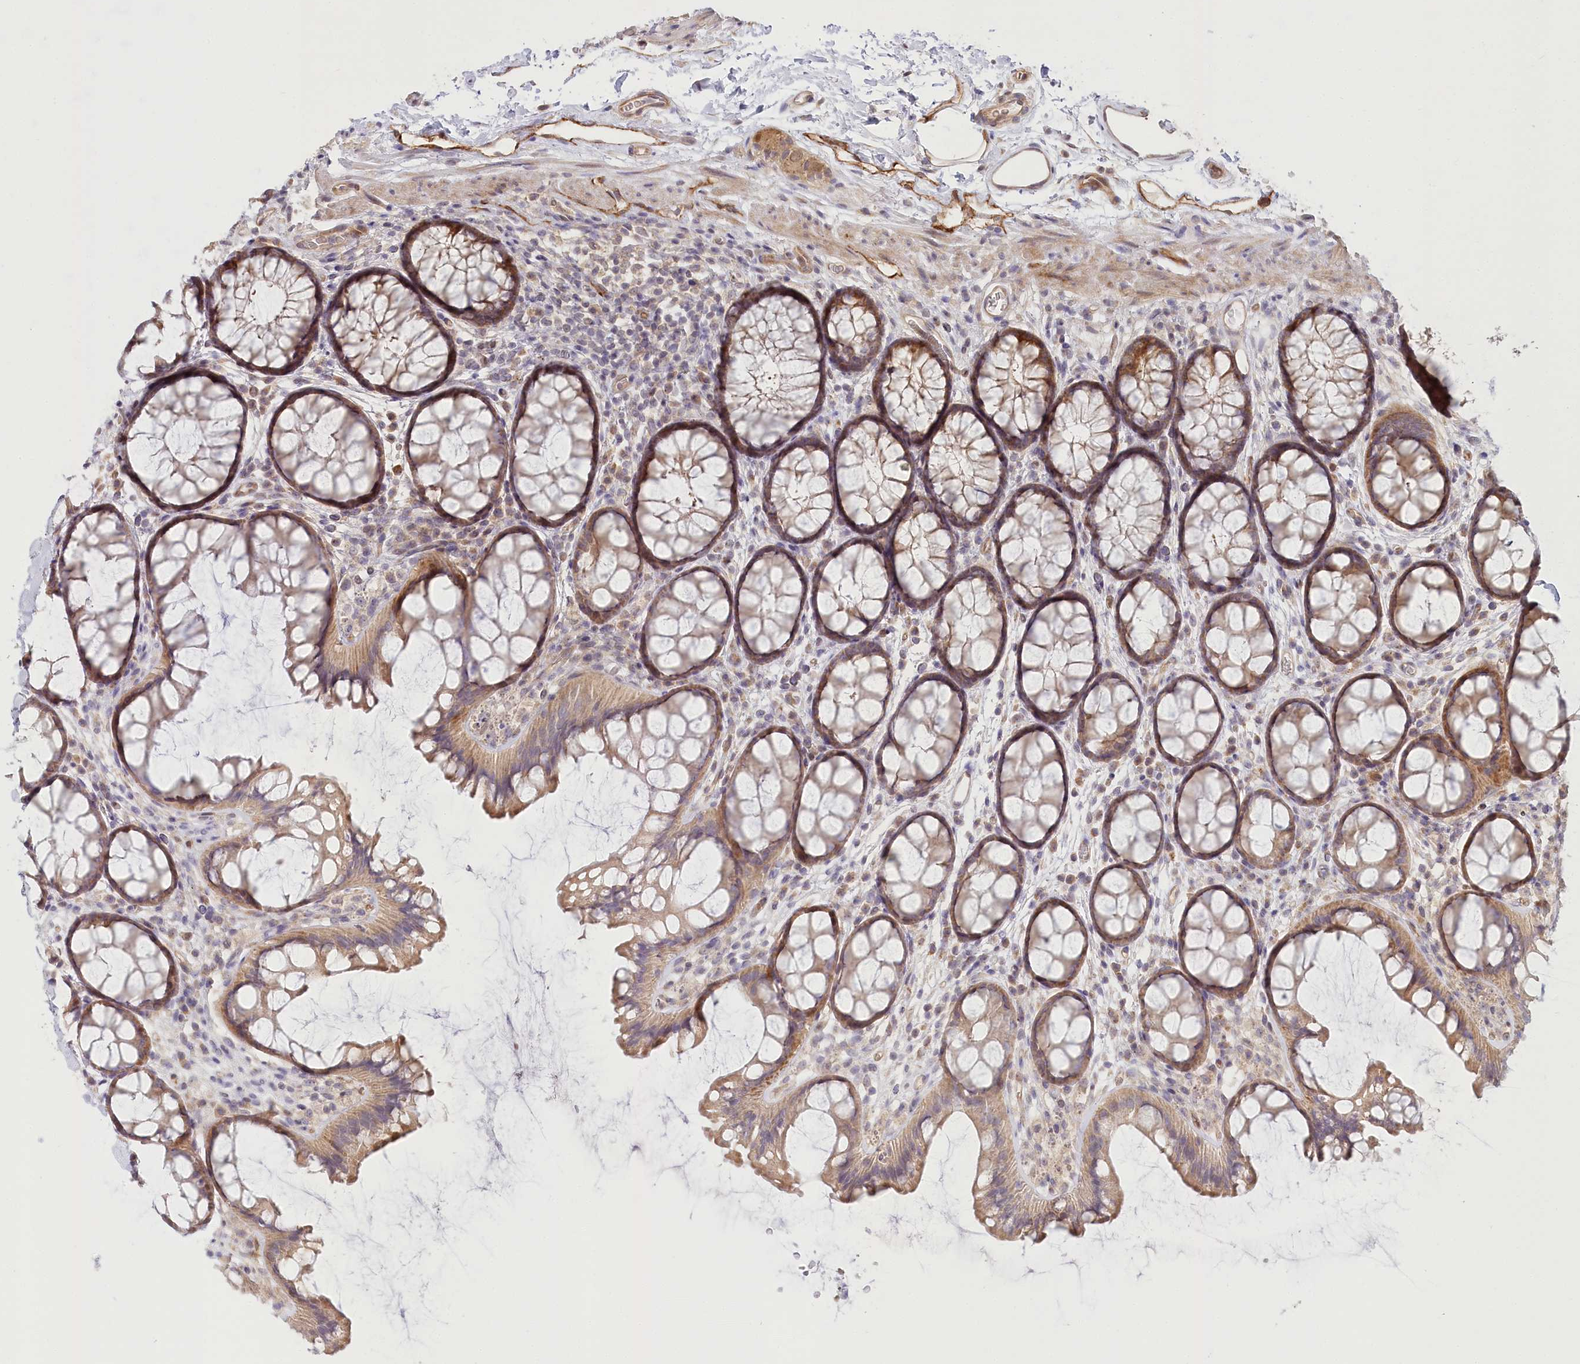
{"staining": {"intensity": "moderate", "quantity": ">75%", "location": "cytoplasmic/membranous"}, "tissue": "colon", "cell_type": "Endothelial cells", "image_type": "normal", "snomed": [{"axis": "morphology", "description": "Normal tissue, NOS"}, {"axis": "topography", "description": "Colon"}], "caption": "Immunohistochemical staining of benign colon reveals moderate cytoplasmic/membranous protein expression in about >75% of endothelial cells.", "gene": "CEP70", "patient": {"sex": "female", "age": 82}}